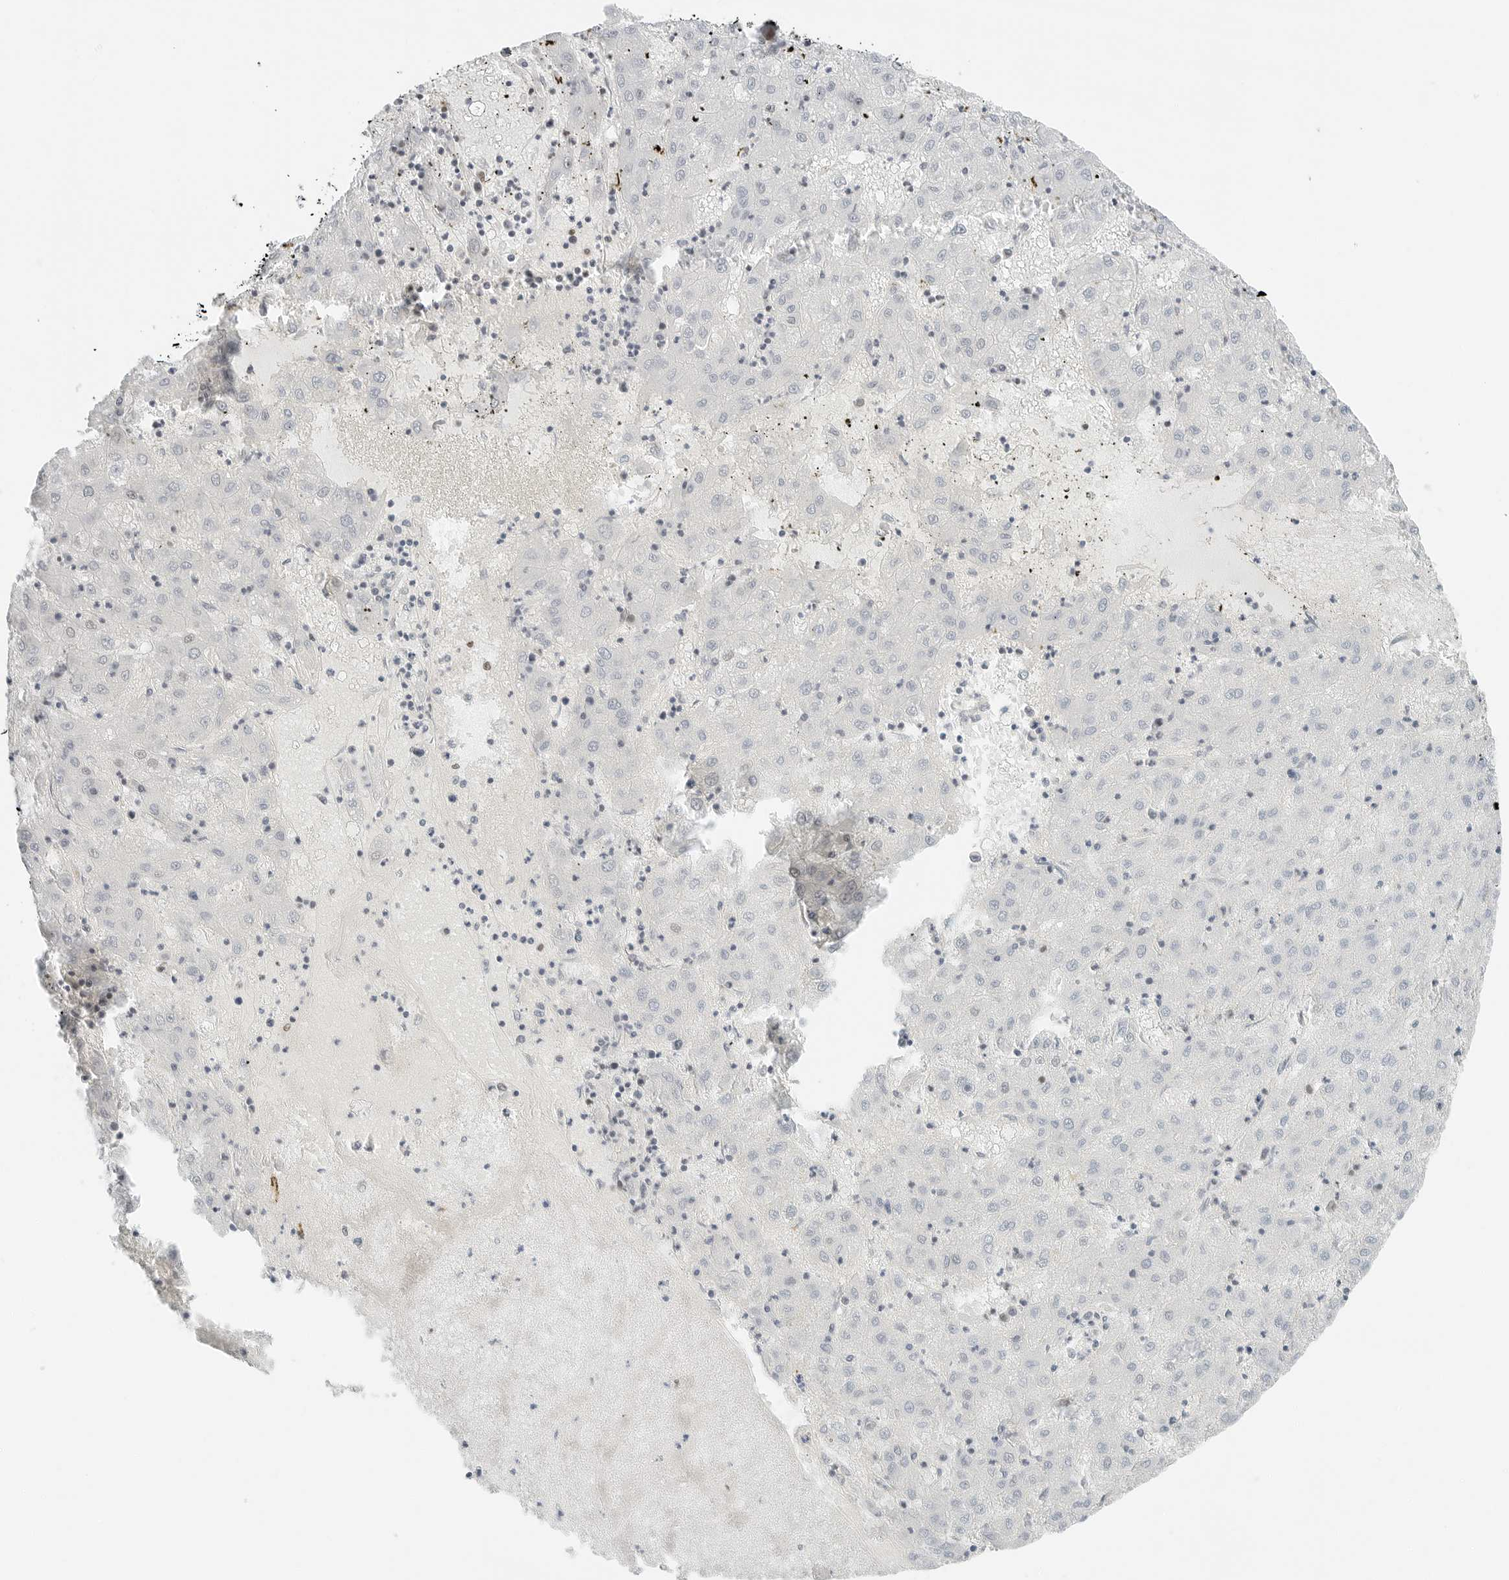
{"staining": {"intensity": "negative", "quantity": "none", "location": "none"}, "tissue": "liver cancer", "cell_type": "Tumor cells", "image_type": "cancer", "snomed": [{"axis": "morphology", "description": "Carcinoma, Hepatocellular, NOS"}, {"axis": "topography", "description": "Liver"}], "caption": "IHC micrograph of liver hepatocellular carcinoma stained for a protein (brown), which exhibits no staining in tumor cells. (DAB (3,3'-diaminobenzidine) immunohistochemistry (IHC), high magnification).", "gene": "CRTC2", "patient": {"sex": "male", "age": 72}}